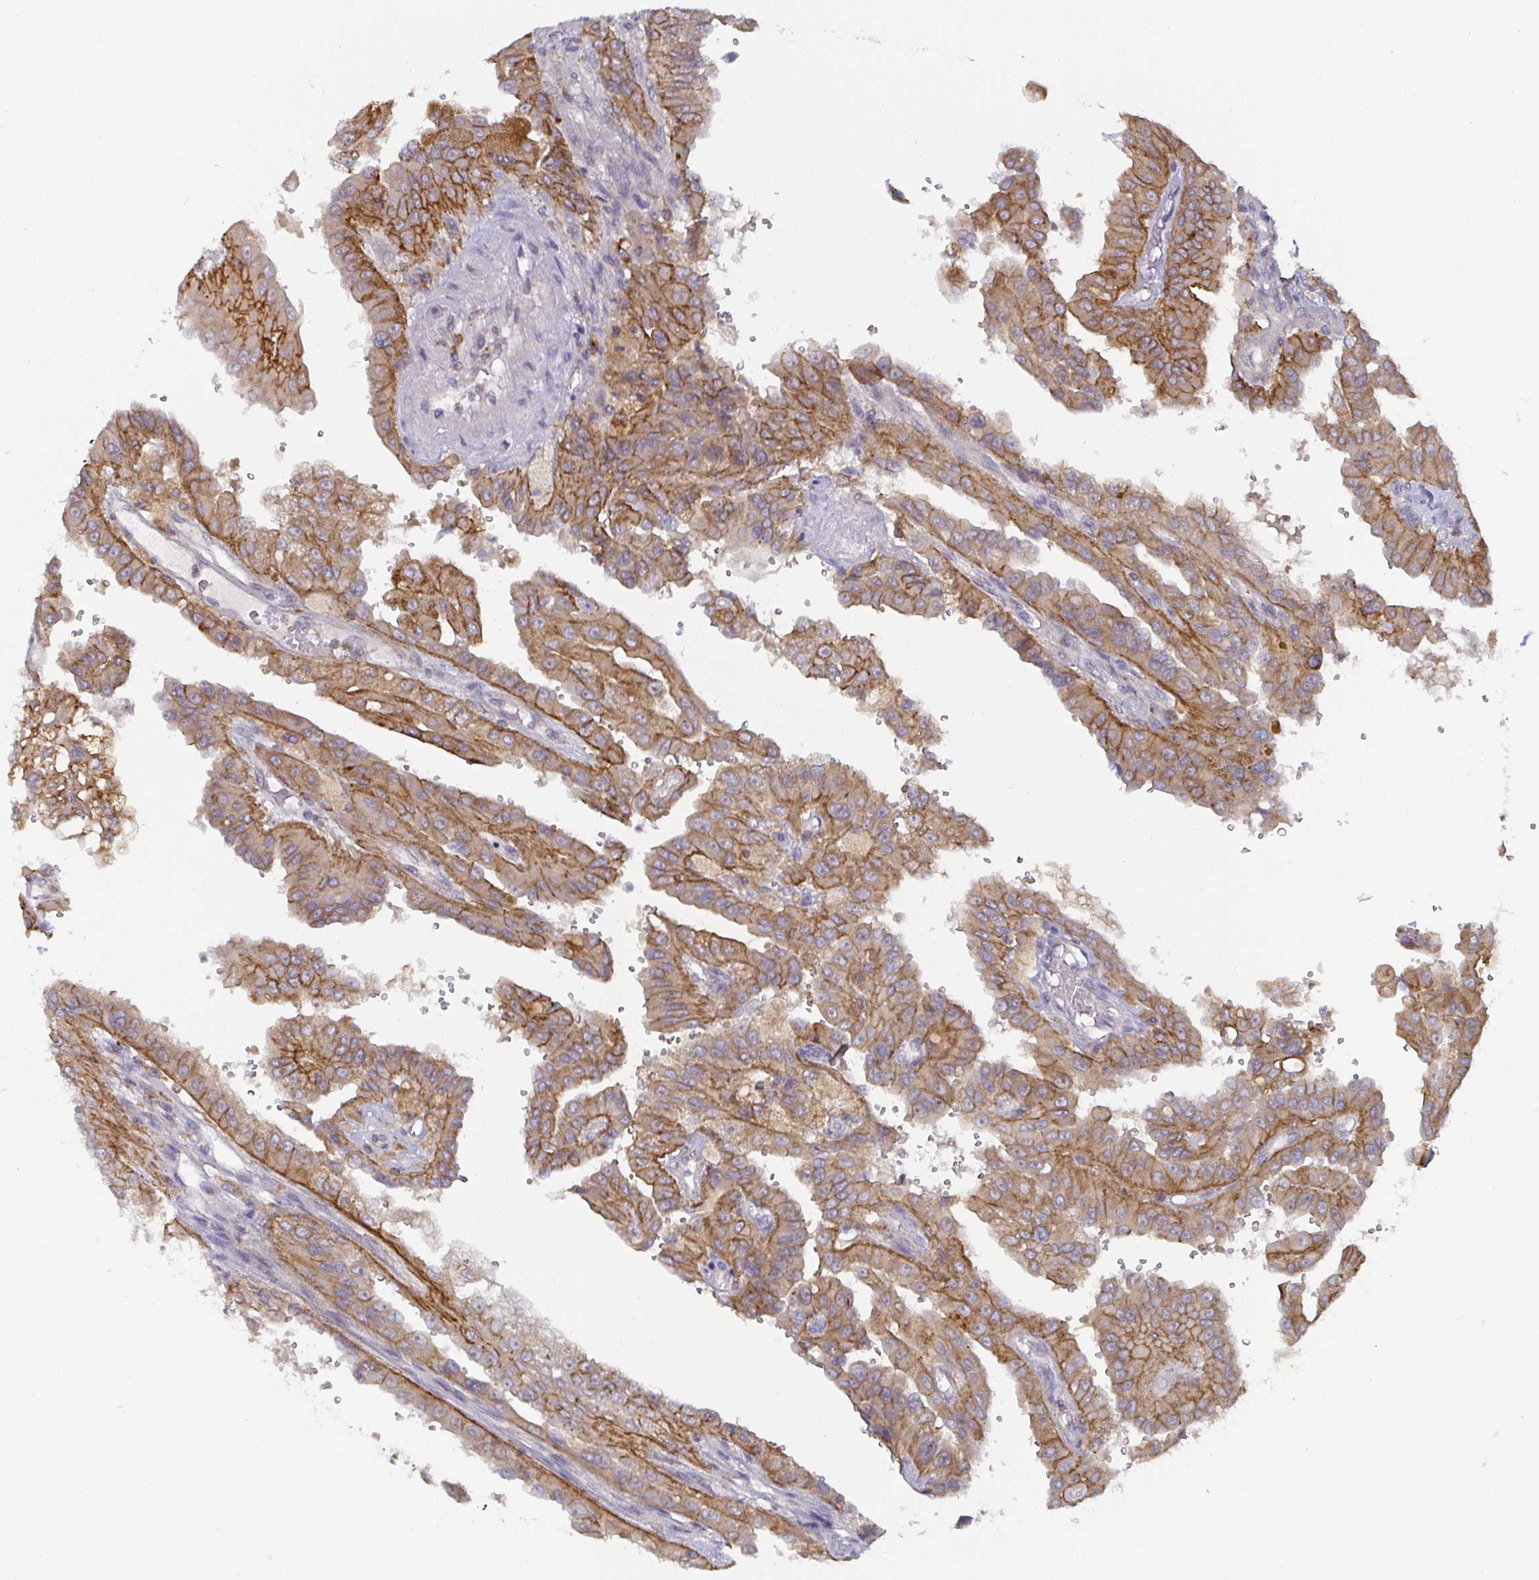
{"staining": {"intensity": "moderate", "quantity": "25%-75%", "location": "cytoplasmic/membranous"}, "tissue": "renal cancer", "cell_type": "Tumor cells", "image_type": "cancer", "snomed": [{"axis": "morphology", "description": "Adenocarcinoma, NOS"}, {"axis": "topography", "description": "Kidney"}], "caption": "Immunohistochemistry histopathology image of neoplastic tissue: human adenocarcinoma (renal) stained using immunohistochemistry (IHC) displays medium levels of moderate protein expression localized specifically in the cytoplasmic/membranous of tumor cells, appearing as a cytoplasmic/membranous brown color.", "gene": "CDH18", "patient": {"sex": "male", "age": 58}}